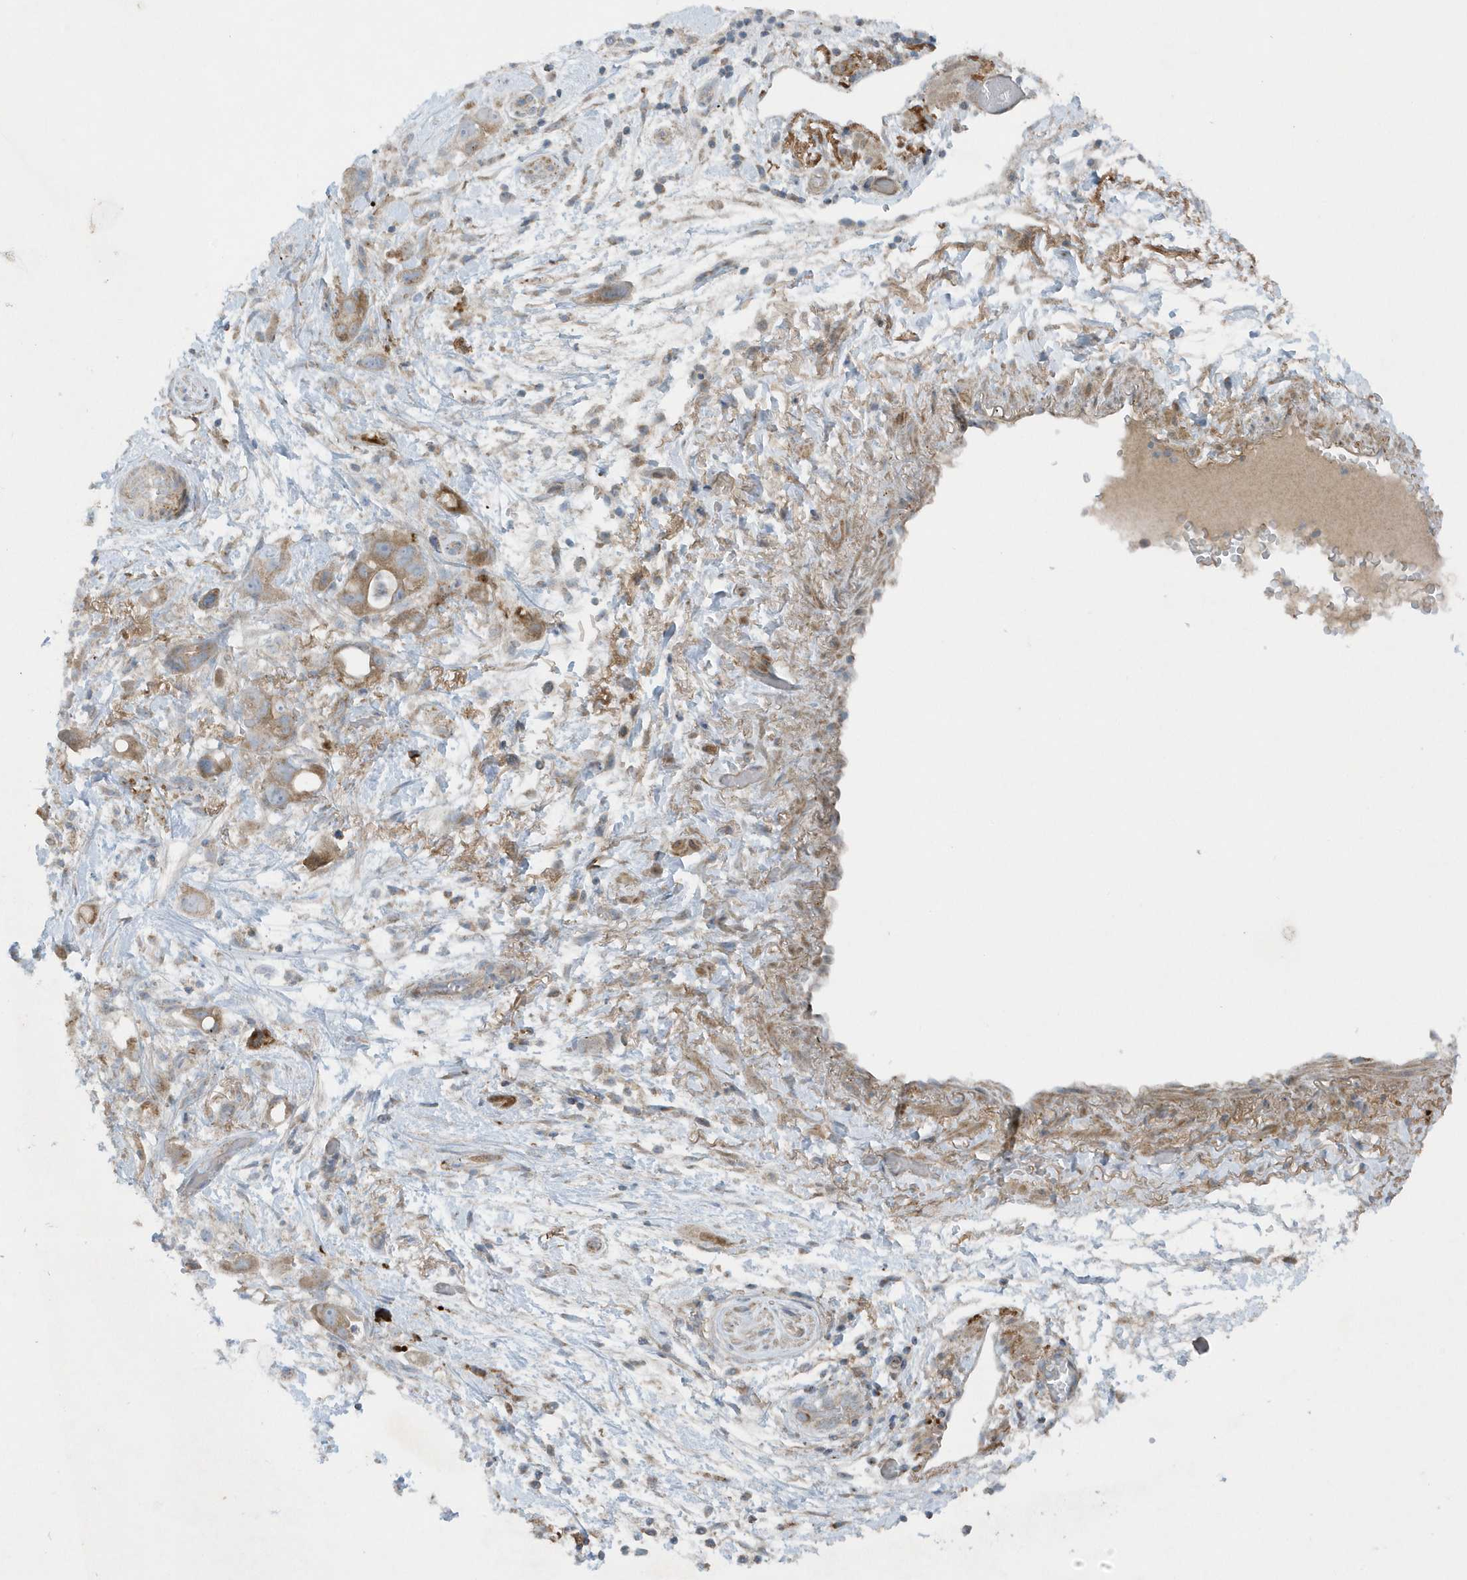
{"staining": {"intensity": "moderate", "quantity": ">75%", "location": "cytoplasmic/membranous"}, "tissue": "pancreatic cancer", "cell_type": "Tumor cells", "image_type": "cancer", "snomed": [{"axis": "morphology", "description": "Normal tissue, NOS"}, {"axis": "morphology", "description": "Adenocarcinoma, NOS"}, {"axis": "topography", "description": "Pancreas"}], "caption": "Immunohistochemical staining of human pancreatic cancer shows moderate cytoplasmic/membranous protein positivity in about >75% of tumor cells.", "gene": "SLC38A2", "patient": {"sex": "female", "age": 68}}